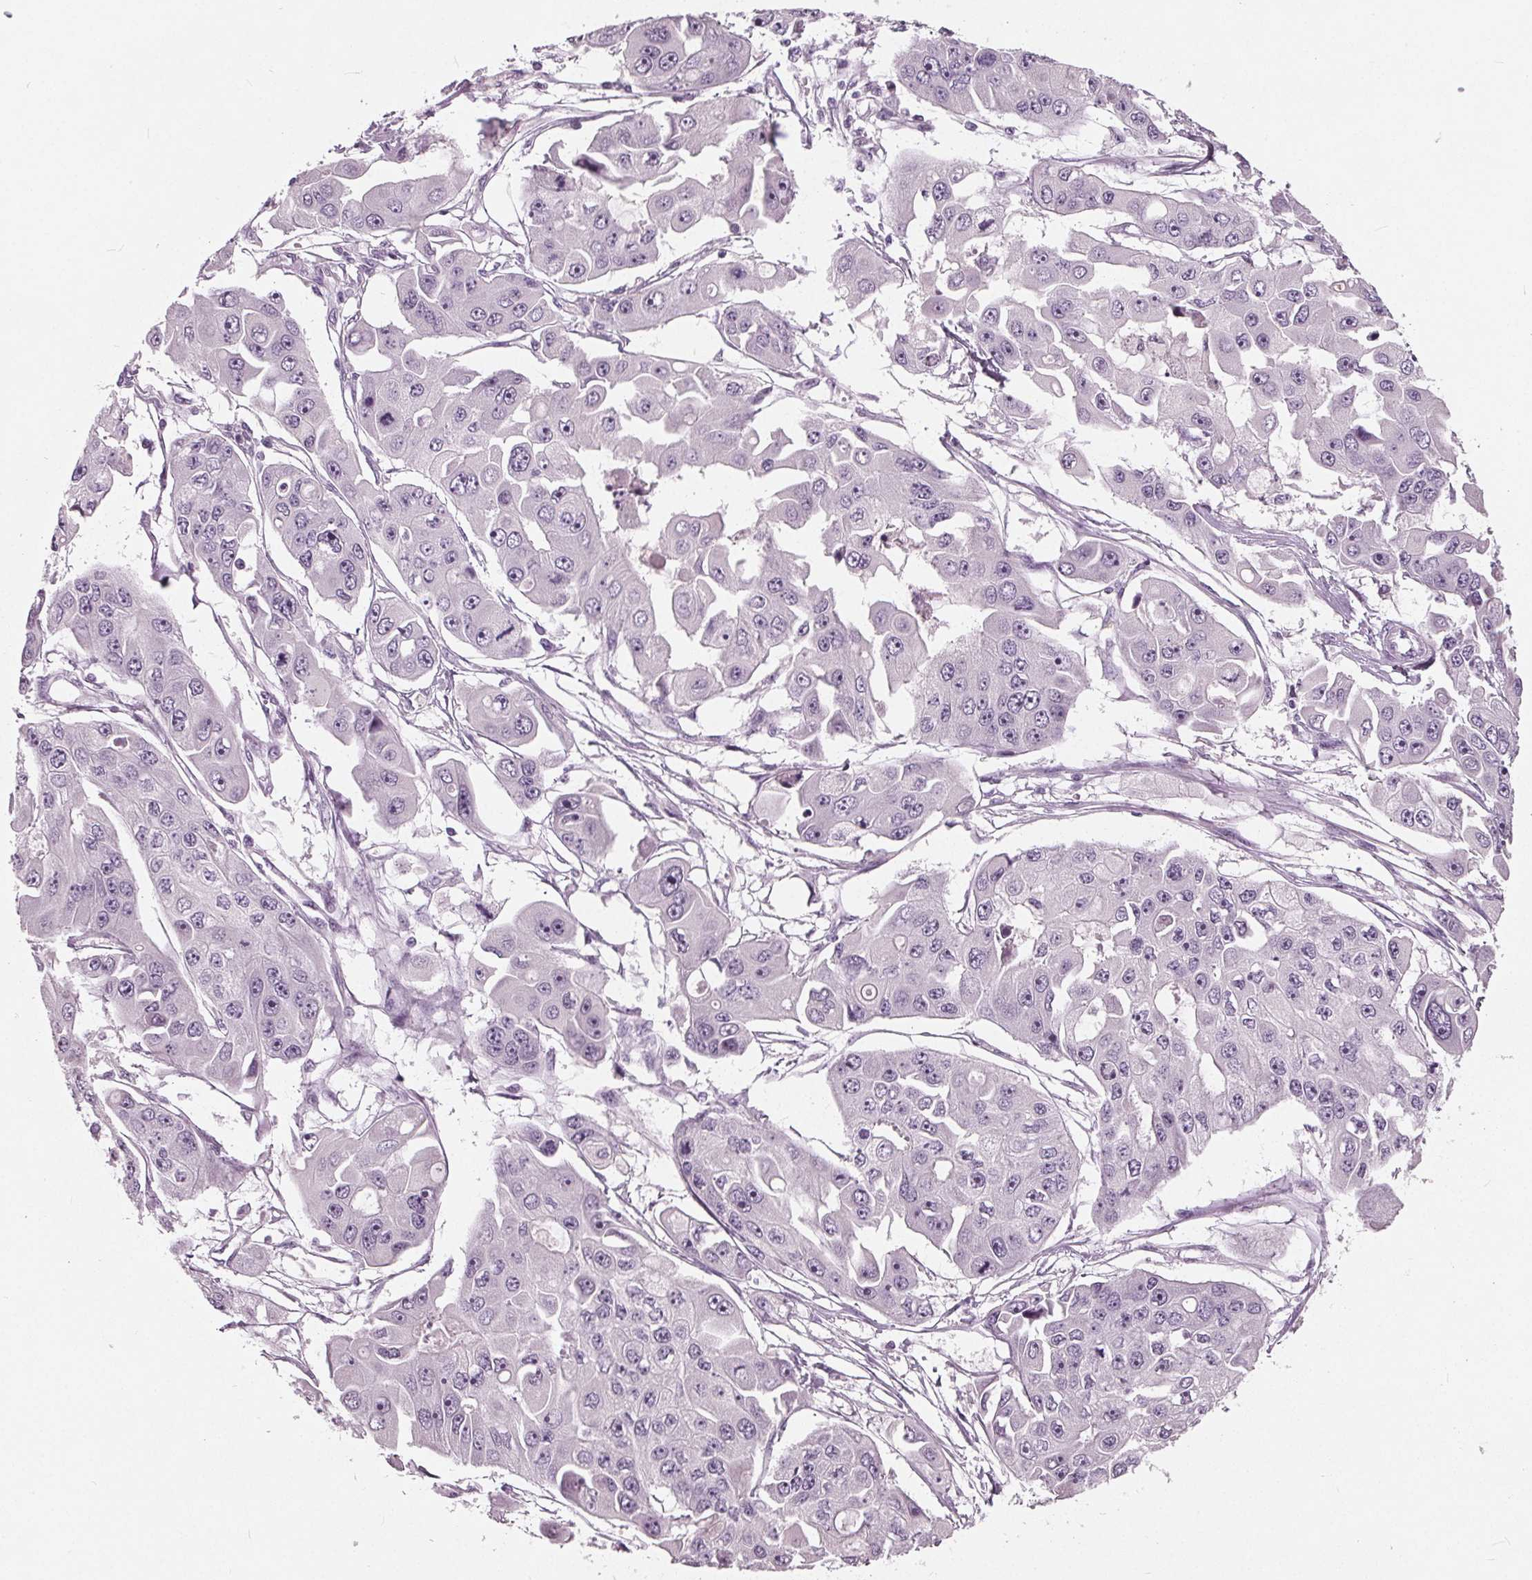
{"staining": {"intensity": "negative", "quantity": "none", "location": "none"}, "tissue": "ovarian cancer", "cell_type": "Tumor cells", "image_type": "cancer", "snomed": [{"axis": "morphology", "description": "Cystadenocarcinoma, serous, NOS"}, {"axis": "topography", "description": "Ovary"}], "caption": "Protein analysis of serous cystadenocarcinoma (ovarian) demonstrates no significant positivity in tumor cells.", "gene": "TKFC", "patient": {"sex": "female", "age": 56}}